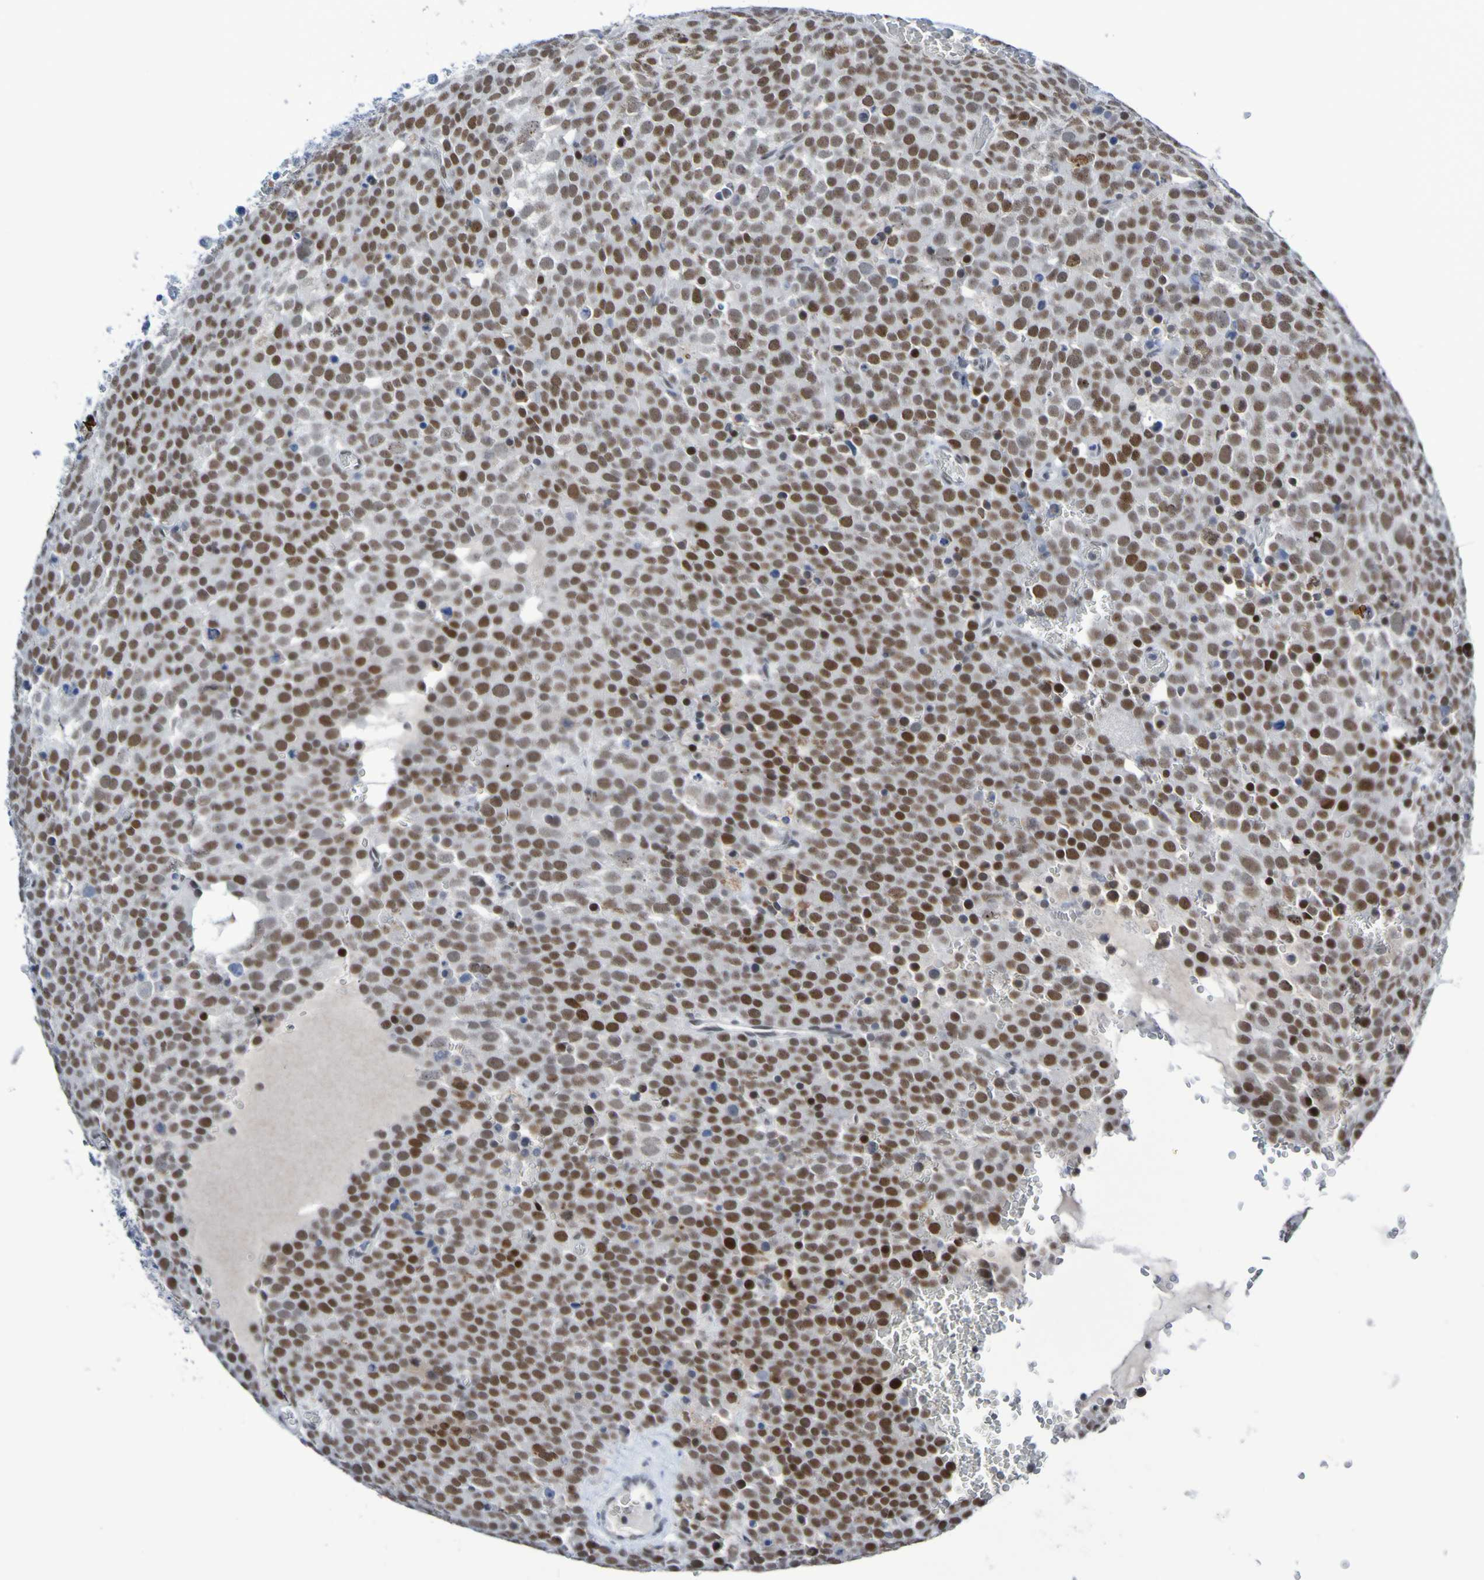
{"staining": {"intensity": "strong", "quantity": ">75%", "location": "nuclear"}, "tissue": "testis cancer", "cell_type": "Tumor cells", "image_type": "cancer", "snomed": [{"axis": "morphology", "description": "Seminoma, NOS"}, {"axis": "topography", "description": "Testis"}], "caption": "IHC staining of testis seminoma, which shows high levels of strong nuclear positivity in approximately >75% of tumor cells indicating strong nuclear protein expression. The staining was performed using DAB (brown) for protein detection and nuclei were counterstained in hematoxylin (blue).", "gene": "PCGF1", "patient": {"sex": "male", "age": 71}}